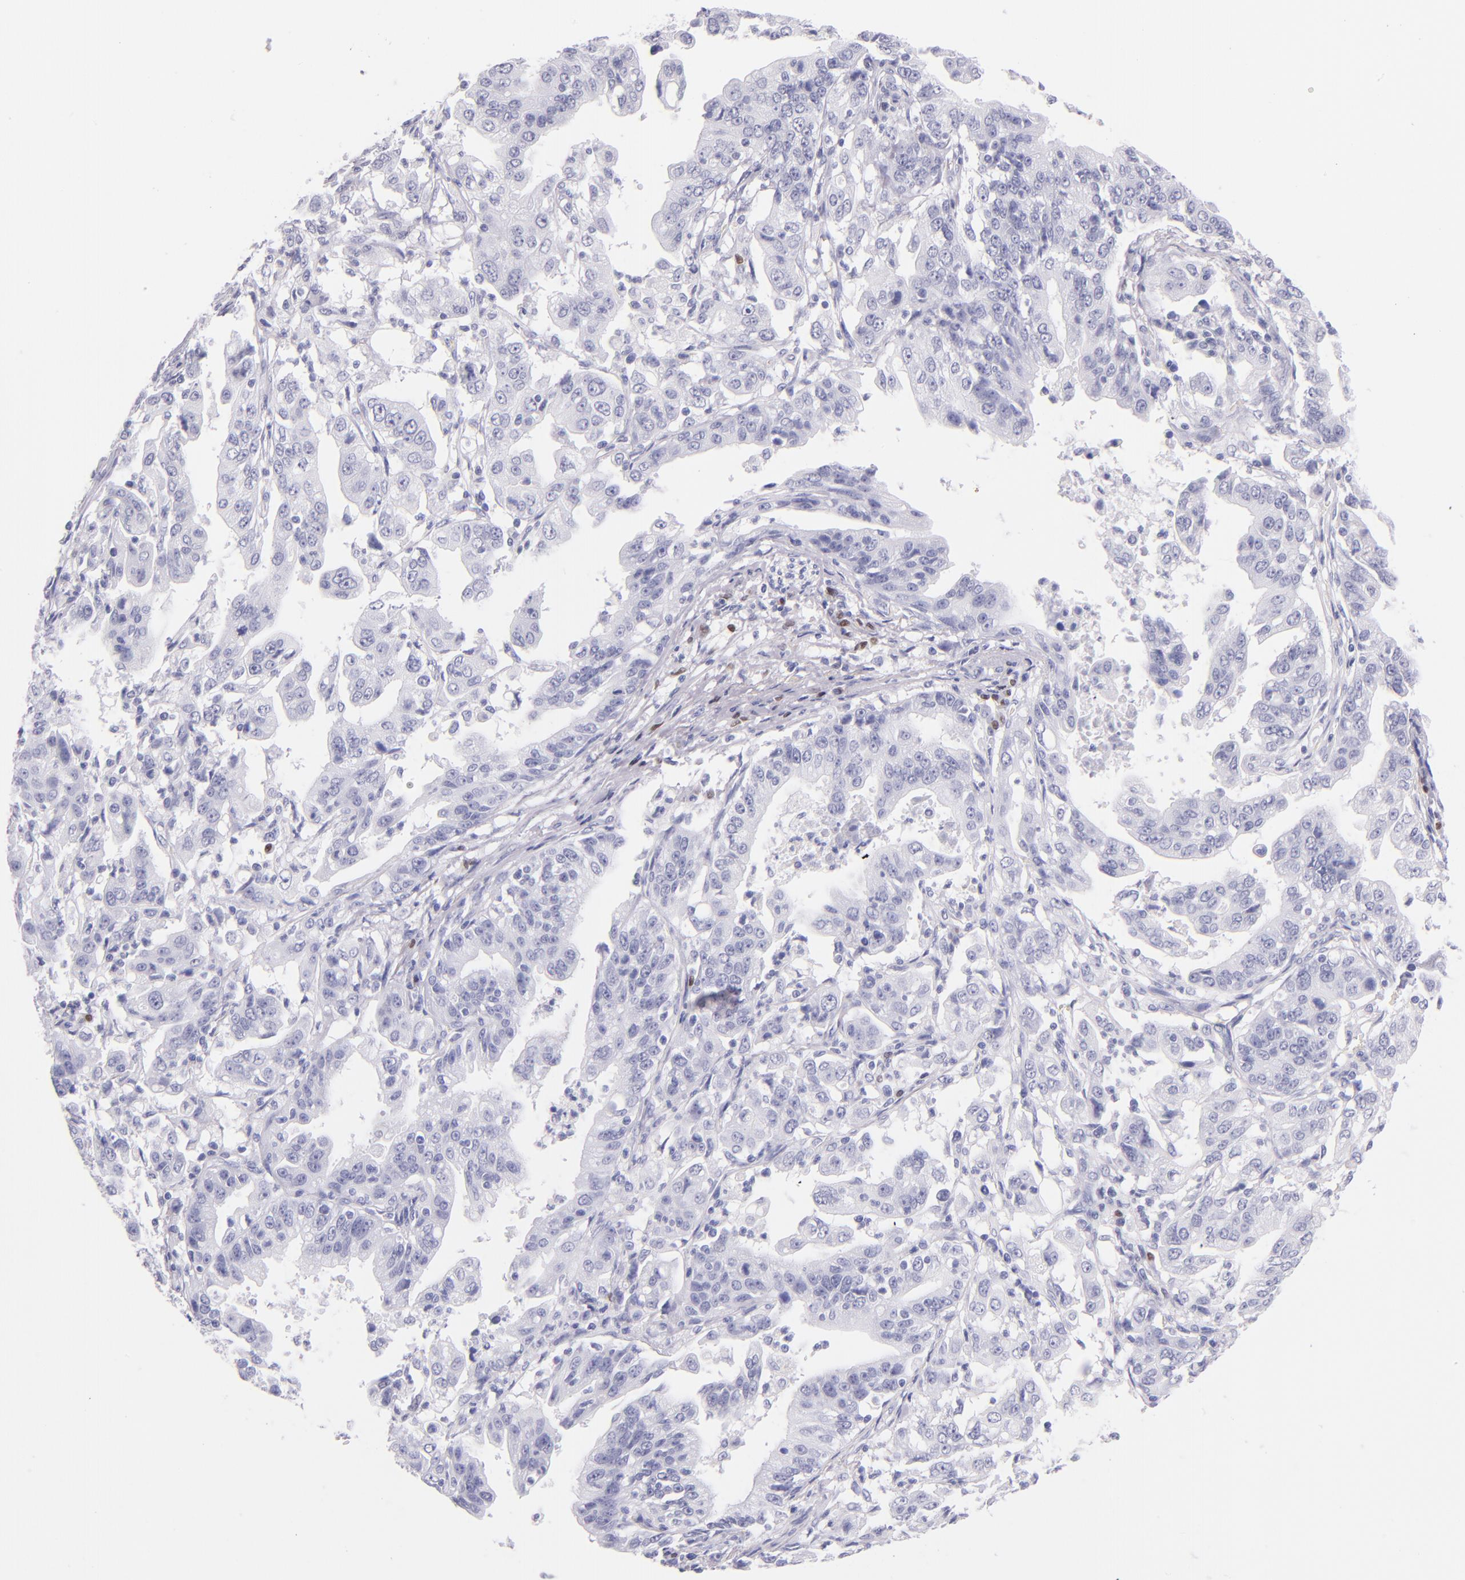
{"staining": {"intensity": "negative", "quantity": "none", "location": "none"}, "tissue": "stomach cancer", "cell_type": "Tumor cells", "image_type": "cancer", "snomed": [{"axis": "morphology", "description": "Adenocarcinoma, NOS"}, {"axis": "topography", "description": "Stomach, upper"}], "caption": "Immunohistochemical staining of stomach cancer (adenocarcinoma) displays no significant expression in tumor cells.", "gene": "IRF4", "patient": {"sex": "female", "age": 50}}